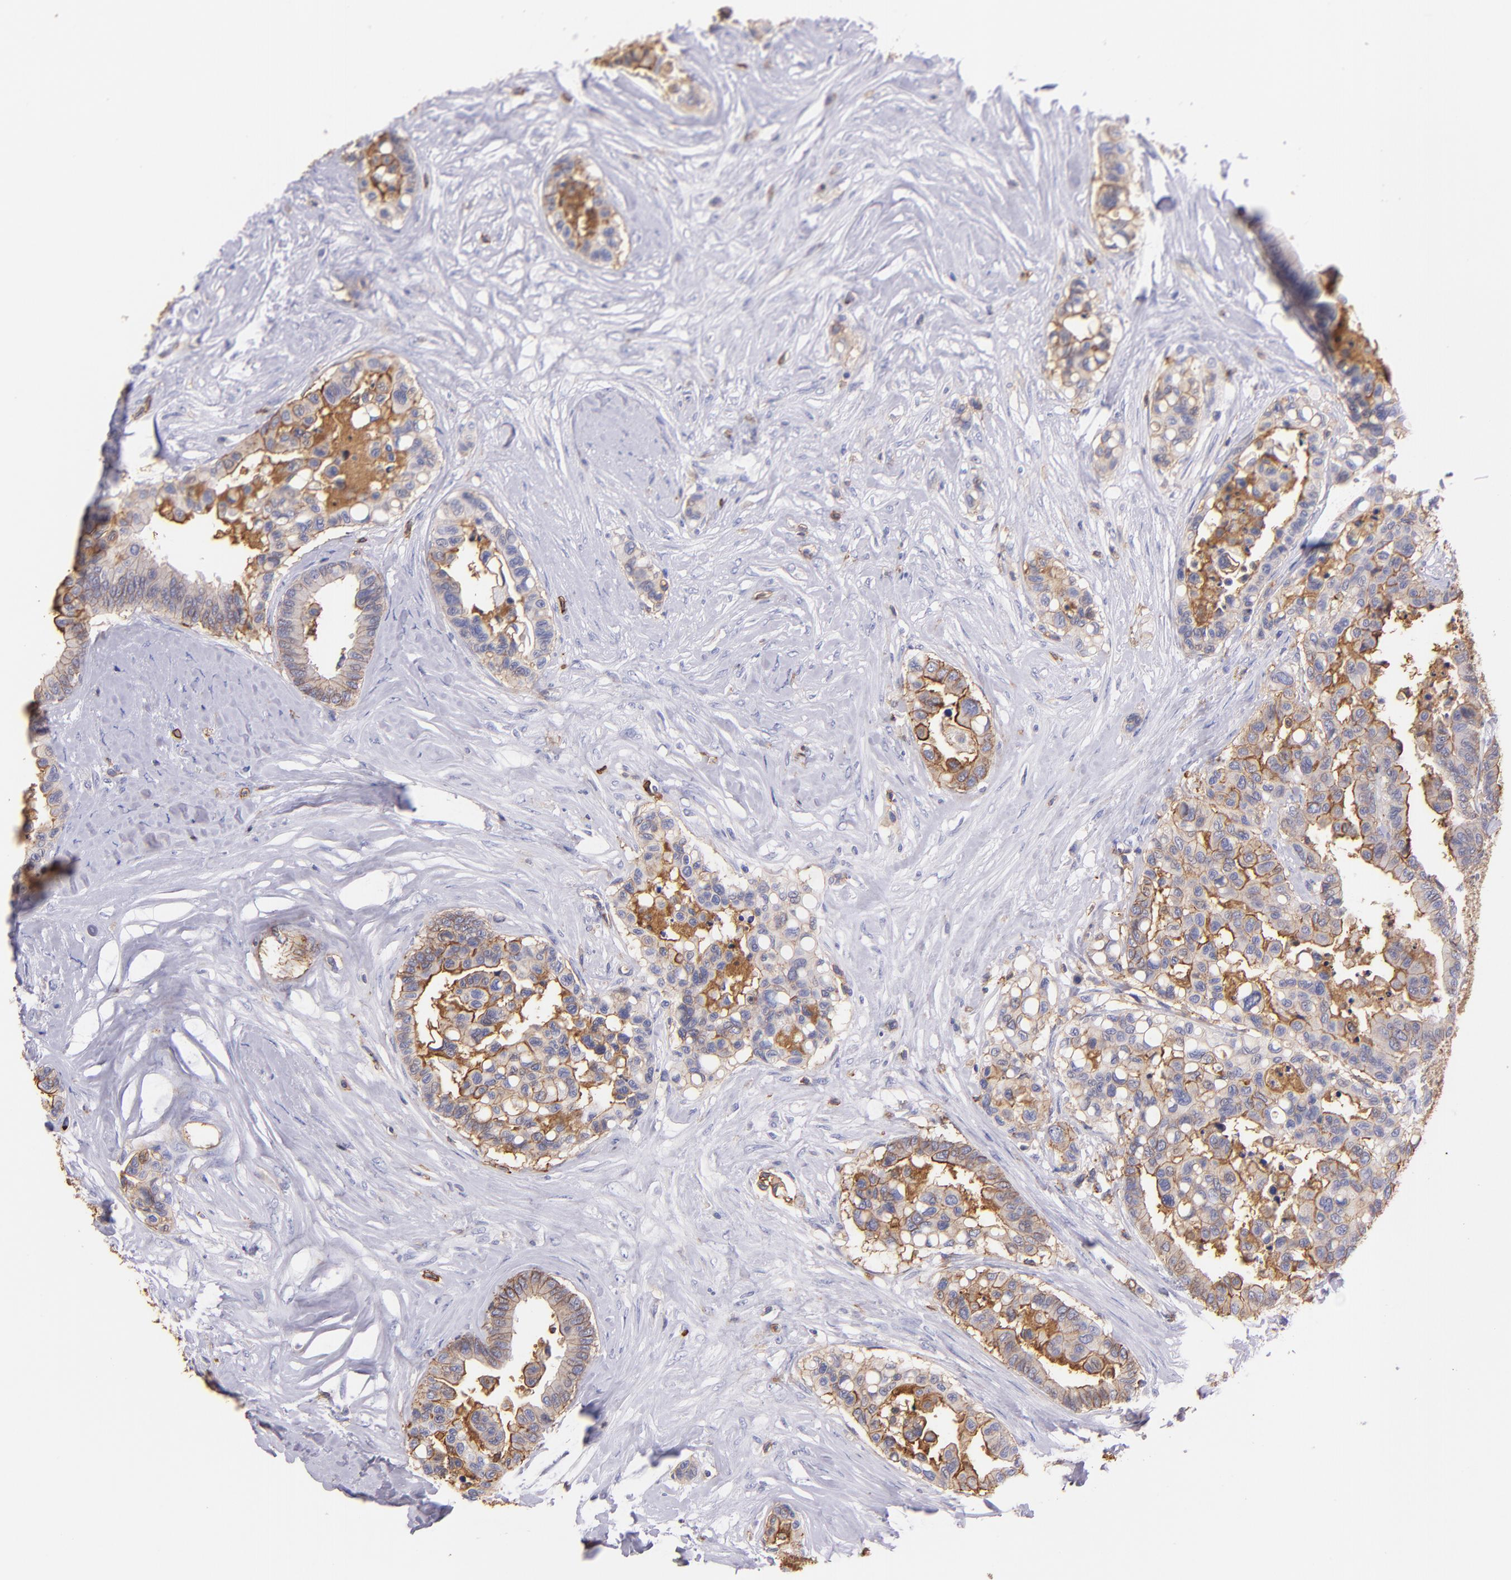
{"staining": {"intensity": "weak", "quantity": "25%-75%", "location": "cytoplasmic/membranous"}, "tissue": "colorectal cancer", "cell_type": "Tumor cells", "image_type": "cancer", "snomed": [{"axis": "morphology", "description": "Adenocarcinoma, NOS"}, {"axis": "topography", "description": "Colon"}], "caption": "Immunohistochemical staining of human colorectal cancer (adenocarcinoma) displays low levels of weak cytoplasmic/membranous positivity in approximately 25%-75% of tumor cells. (IHC, brightfield microscopy, high magnification).", "gene": "SPN", "patient": {"sex": "male", "age": 82}}